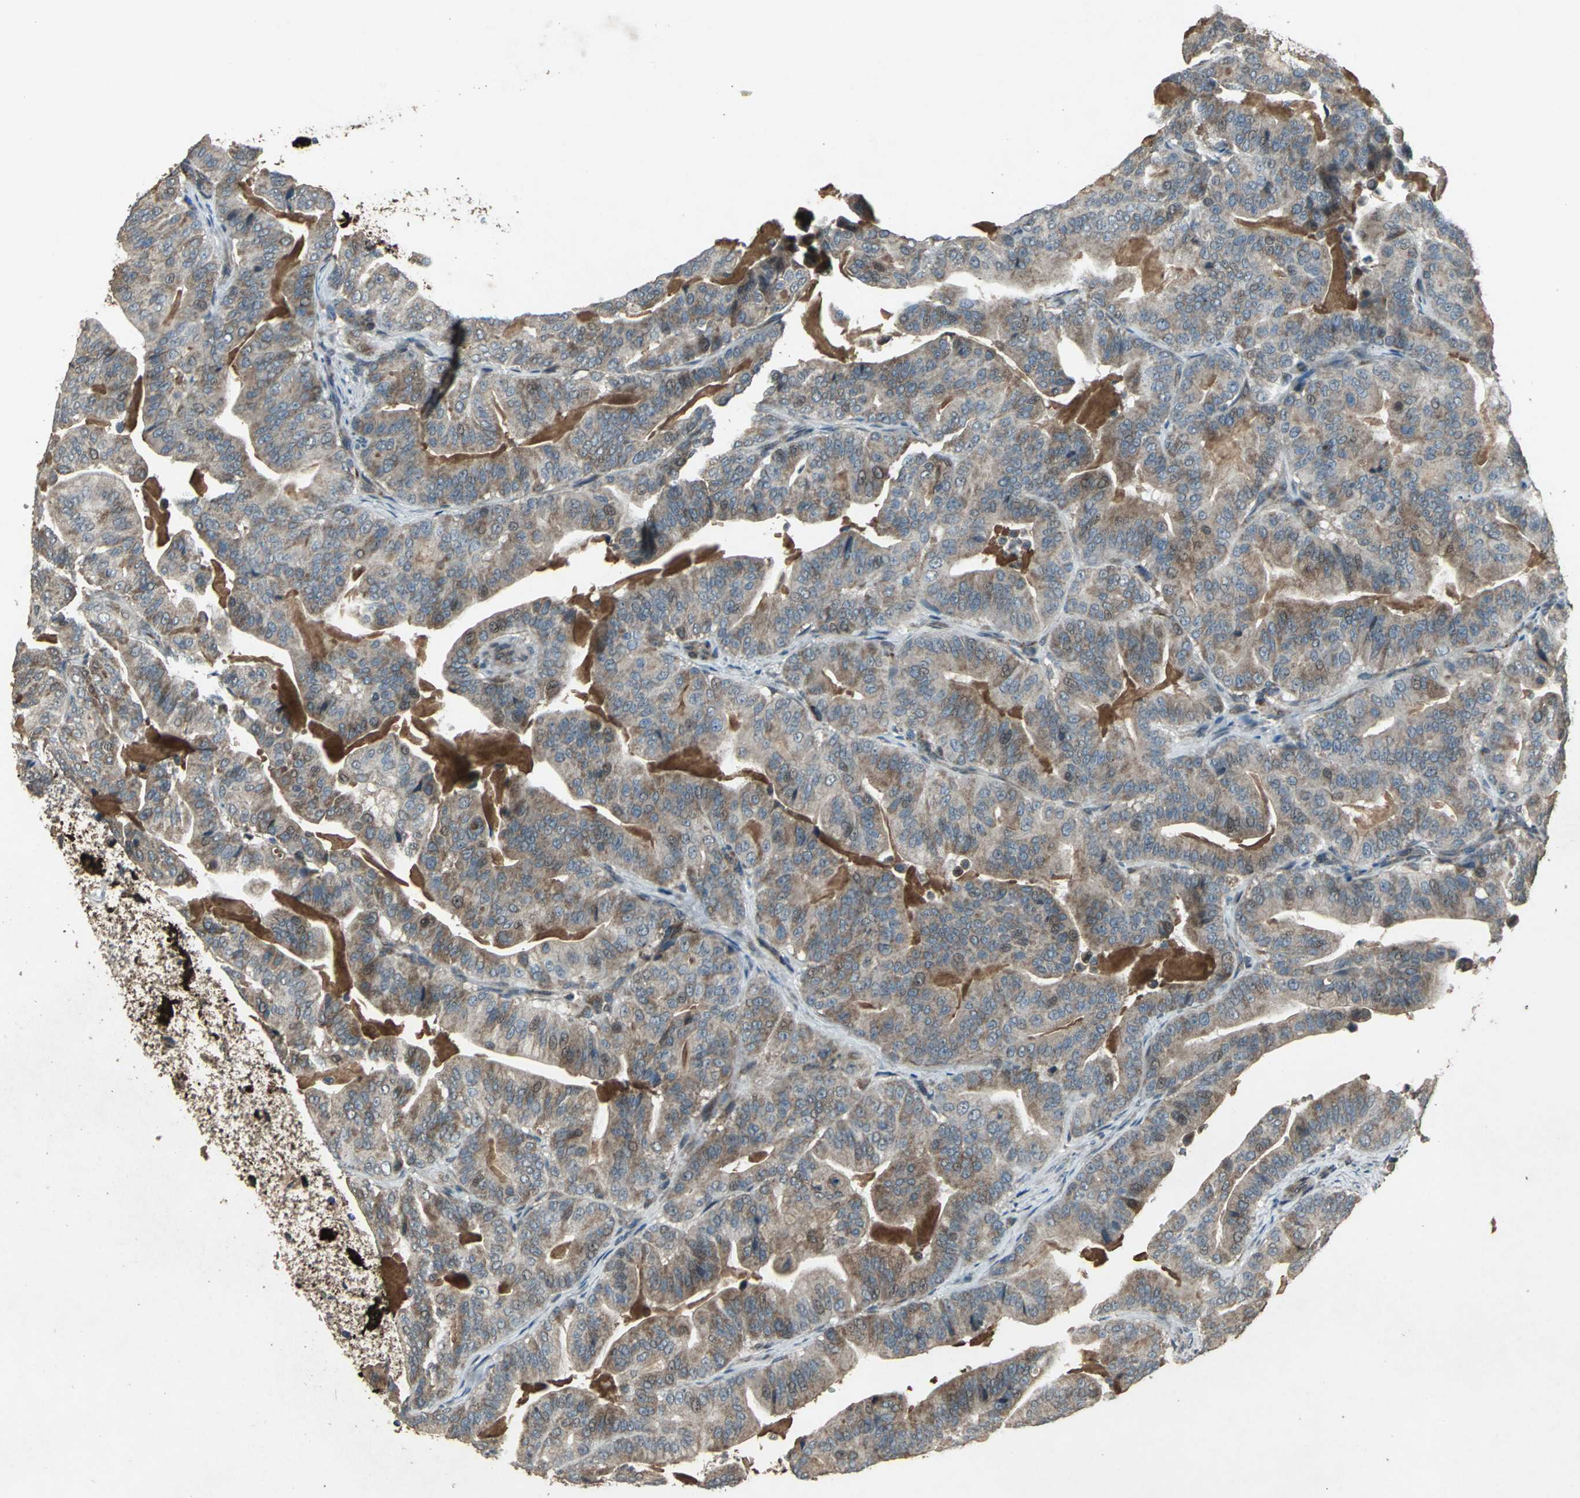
{"staining": {"intensity": "moderate", "quantity": ">75%", "location": "cytoplasmic/membranous,nuclear"}, "tissue": "pancreatic cancer", "cell_type": "Tumor cells", "image_type": "cancer", "snomed": [{"axis": "morphology", "description": "Adenocarcinoma, NOS"}, {"axis": "topography", "description": "Pancreas"}], "caption": "IHC photomicrograph of neoplastic tissue: adenocarcinoma (pancreatic) stained using IHC shows medium levels of moderate protein expression localized specifically in the cytoplasmic/membranous and nuclear of tumor cells, appearing as a cytoplasmic/membranous and nuclear brown color.", "gene": "SEPTIN4", "patient": {"sex": "male", "age": 63}}